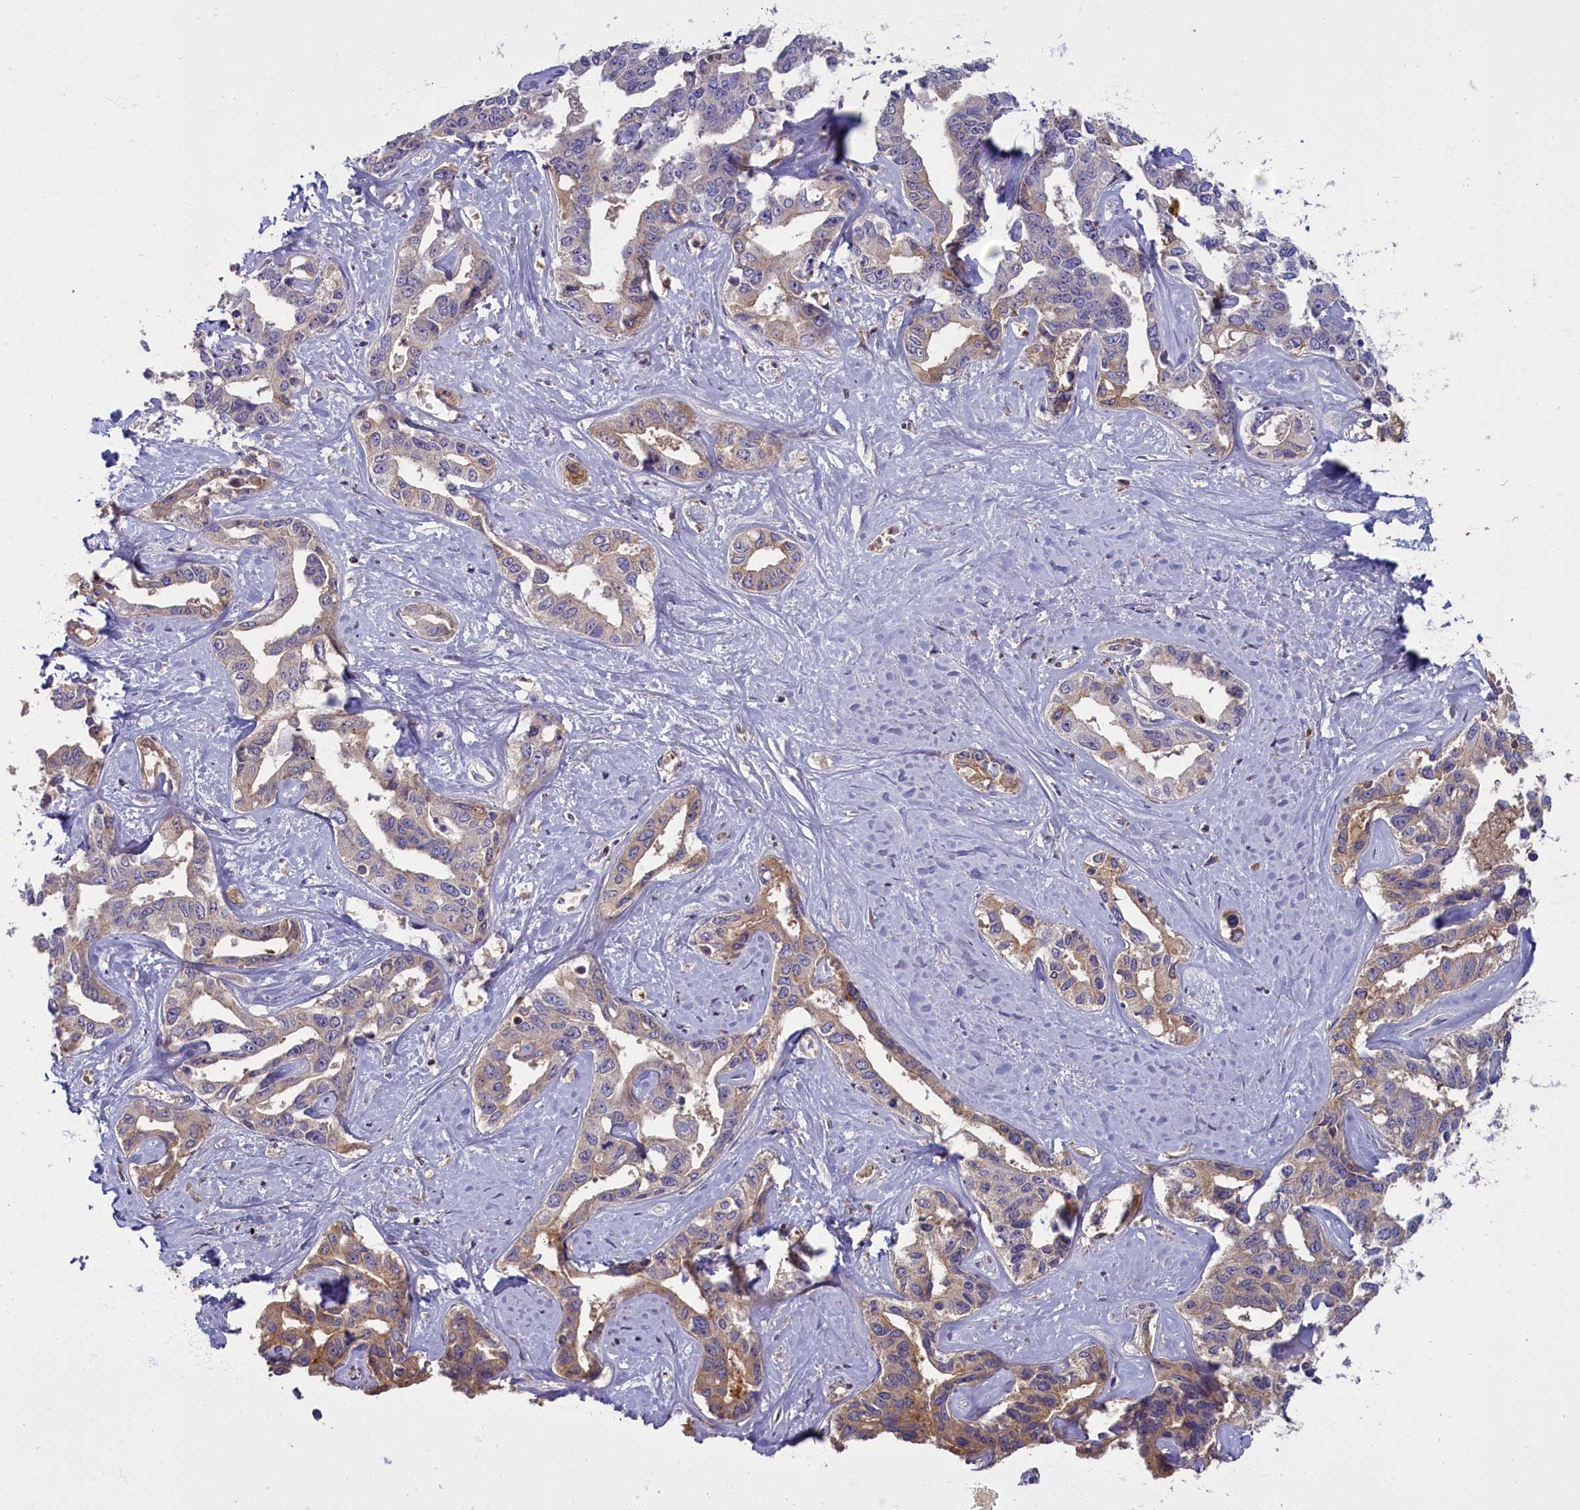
{"staining": {"intensity": "weak", "quantity": ">75%", "location": "cytoplasmic/membranous"}, "tissue": "liver cancer", "cell_type": "Tumor cells", "image_type": "cancer", "snomed": [{"axis": "morphology", "description": "Cholangiocarcinoma"}, {"axis": "topography", "description": "Liver"}], "caption": "This is an image of immunohistochemistry staining of liver cholangiocarcinoma, which shows weak expression in the cytoplasmic/membranous of tumor cells.", "gene": "SV2C", "patient": {"sex": "male", "age": 59}}